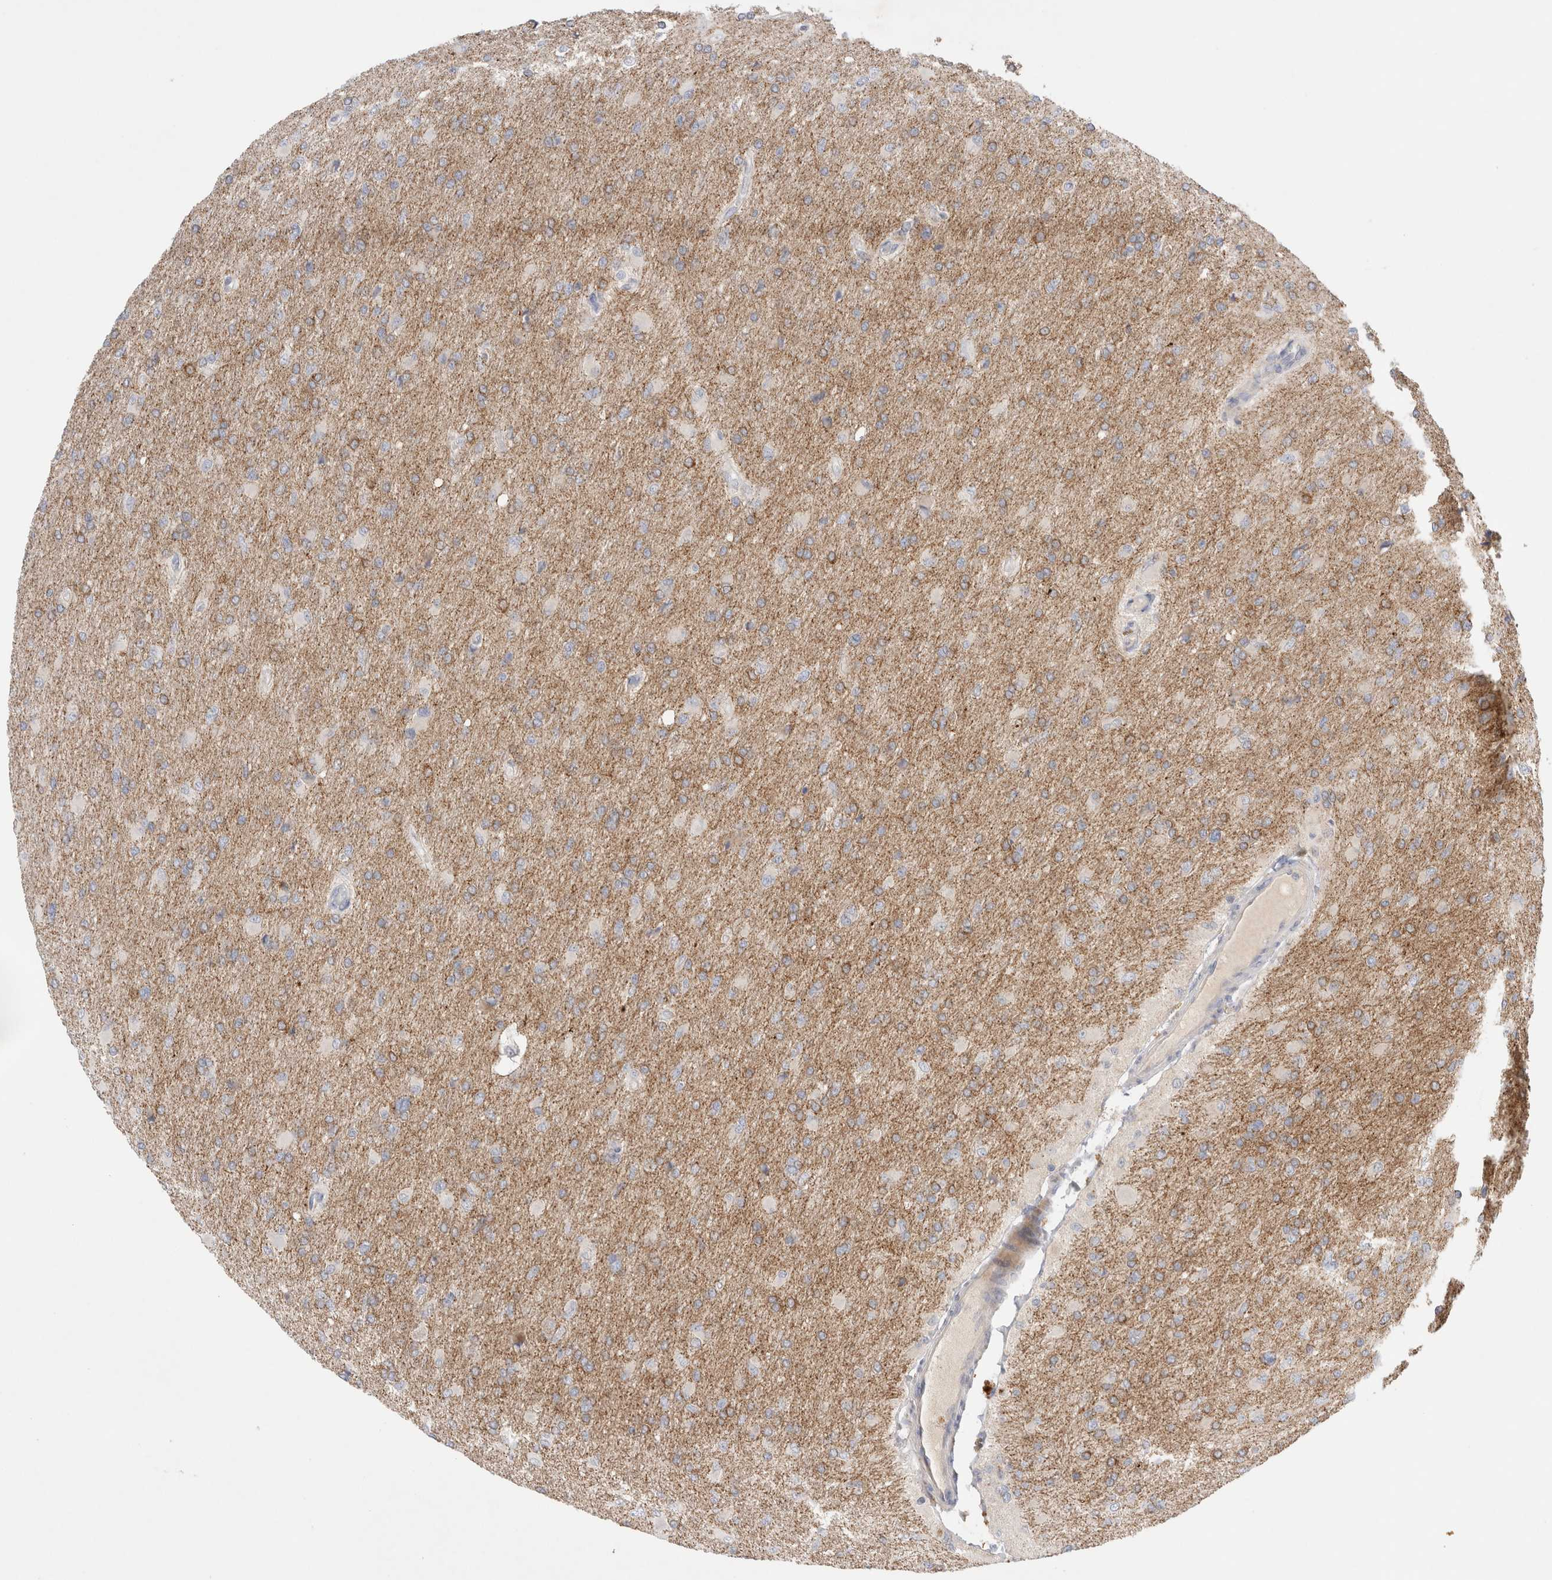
{"staining": {"intensity": "moderate", "quantity": "25%-75%", "location": "cytoplasmic/membranous"}, "tissue": "glioma", "cell_type": "Tumor cells", "image_type": "cancer", "snomed": [{"axis": "morphology", "description": "Glioma, malignant, High grade"}, {"axis": "topography", "description": "Cerebral cortex"}], "caption": "DAB immunohistochemical staining of human glioma displays moderate cytoplasmic/membranous protein staining in about 25%-75% of tumor cells.", "gene": "CHADL", "patient": {"sex": "female", "age": 36}}